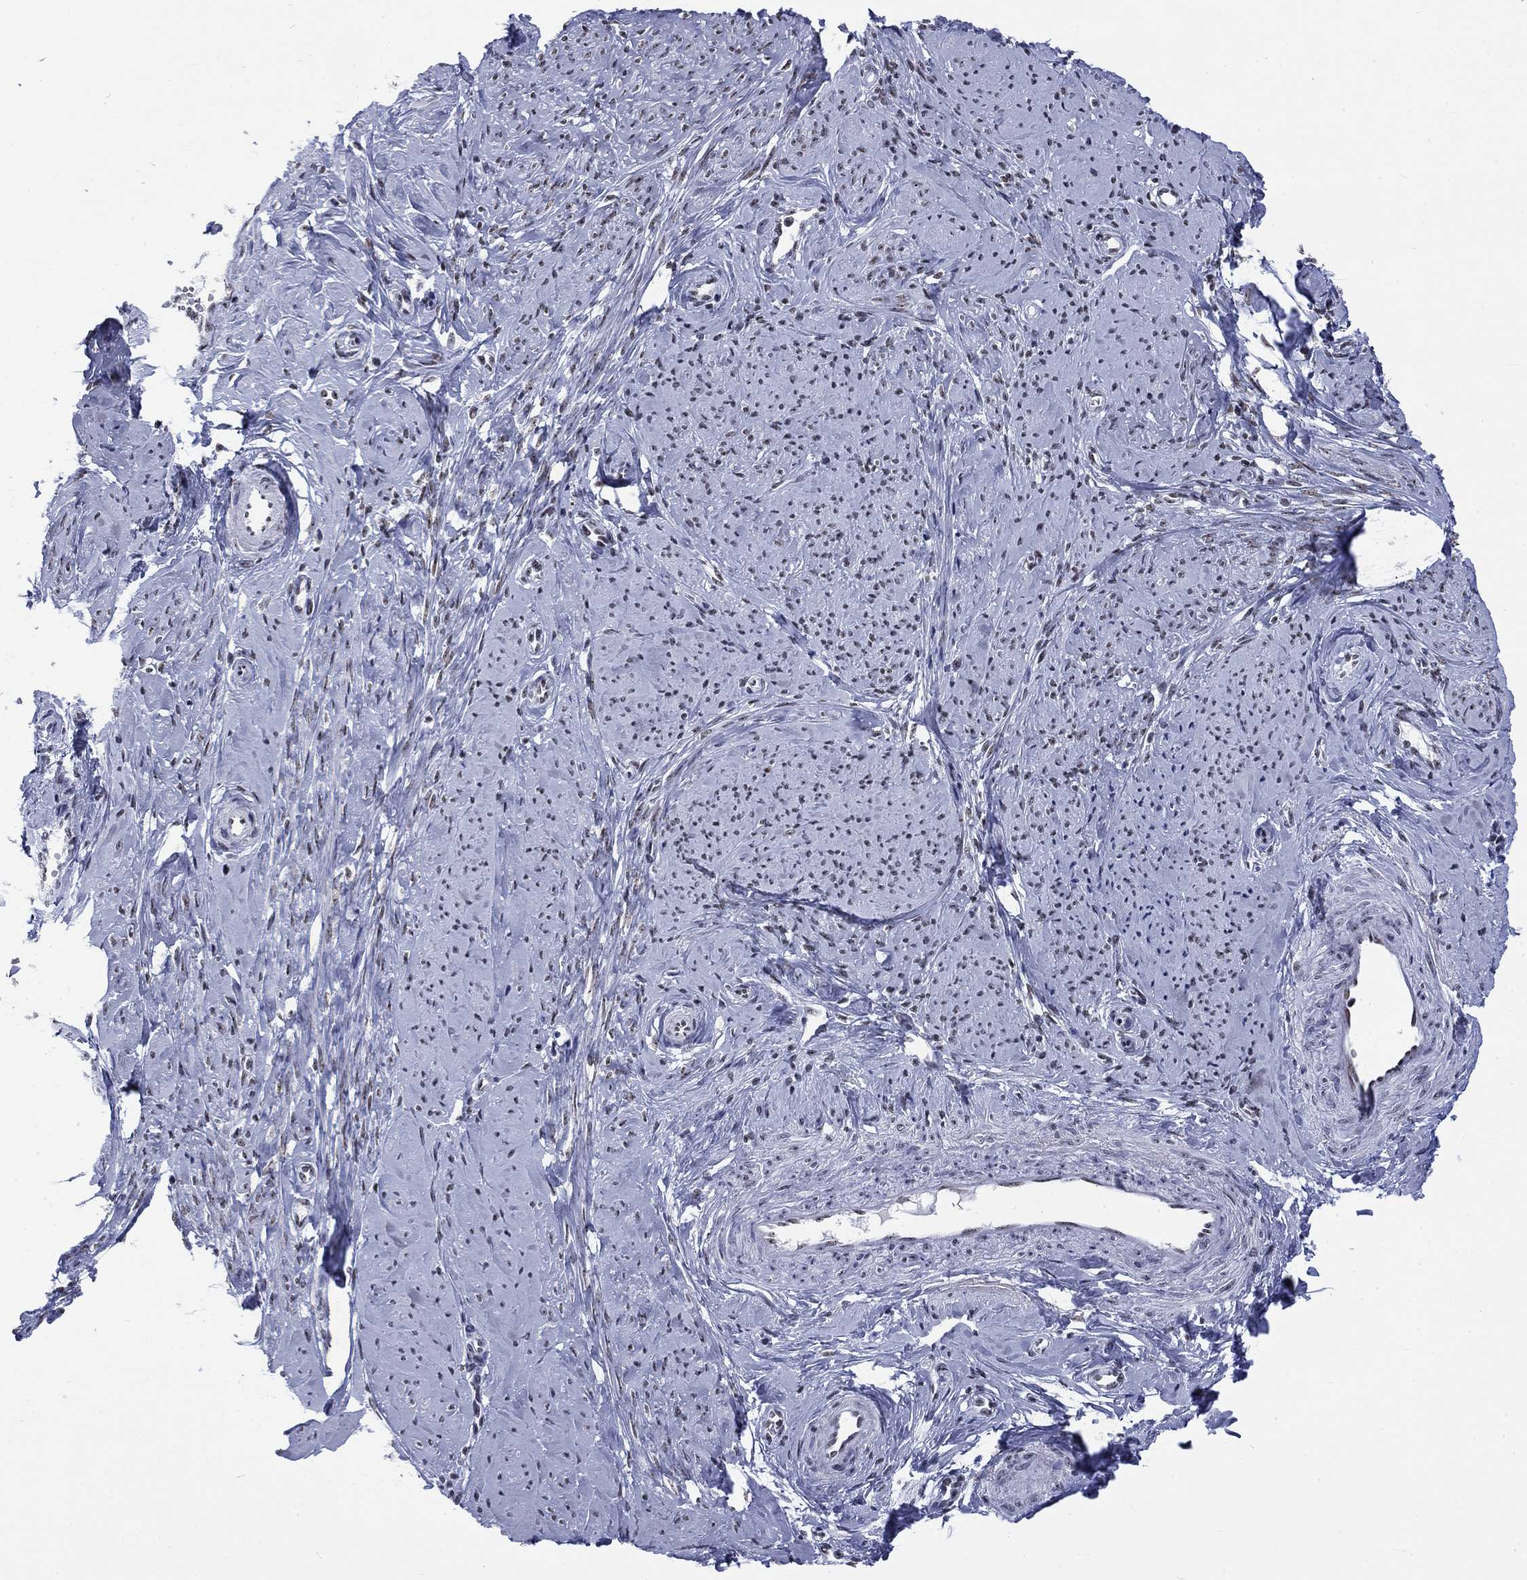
{"staining": {"intensity": "negative", "quantity": "none", "location": "none"}, "tissue": "smooth muscle", "cell_type": "Smooth muscle cells", "image_type": "normal", "snomed": [{"axis": "morphology", "description": "Normal tissue, NOS"}, {"axis": "topography", "description": "Smooth muscle"}], "caption": "DAB (3,3'-diaminobenzidine) immunohistochemical staining of unremarkable smooth muscle reveals no significant expression in smooth muscle cells.", "gene": "CSRNP3", "patient": {"sex": "female", "age": 48}}